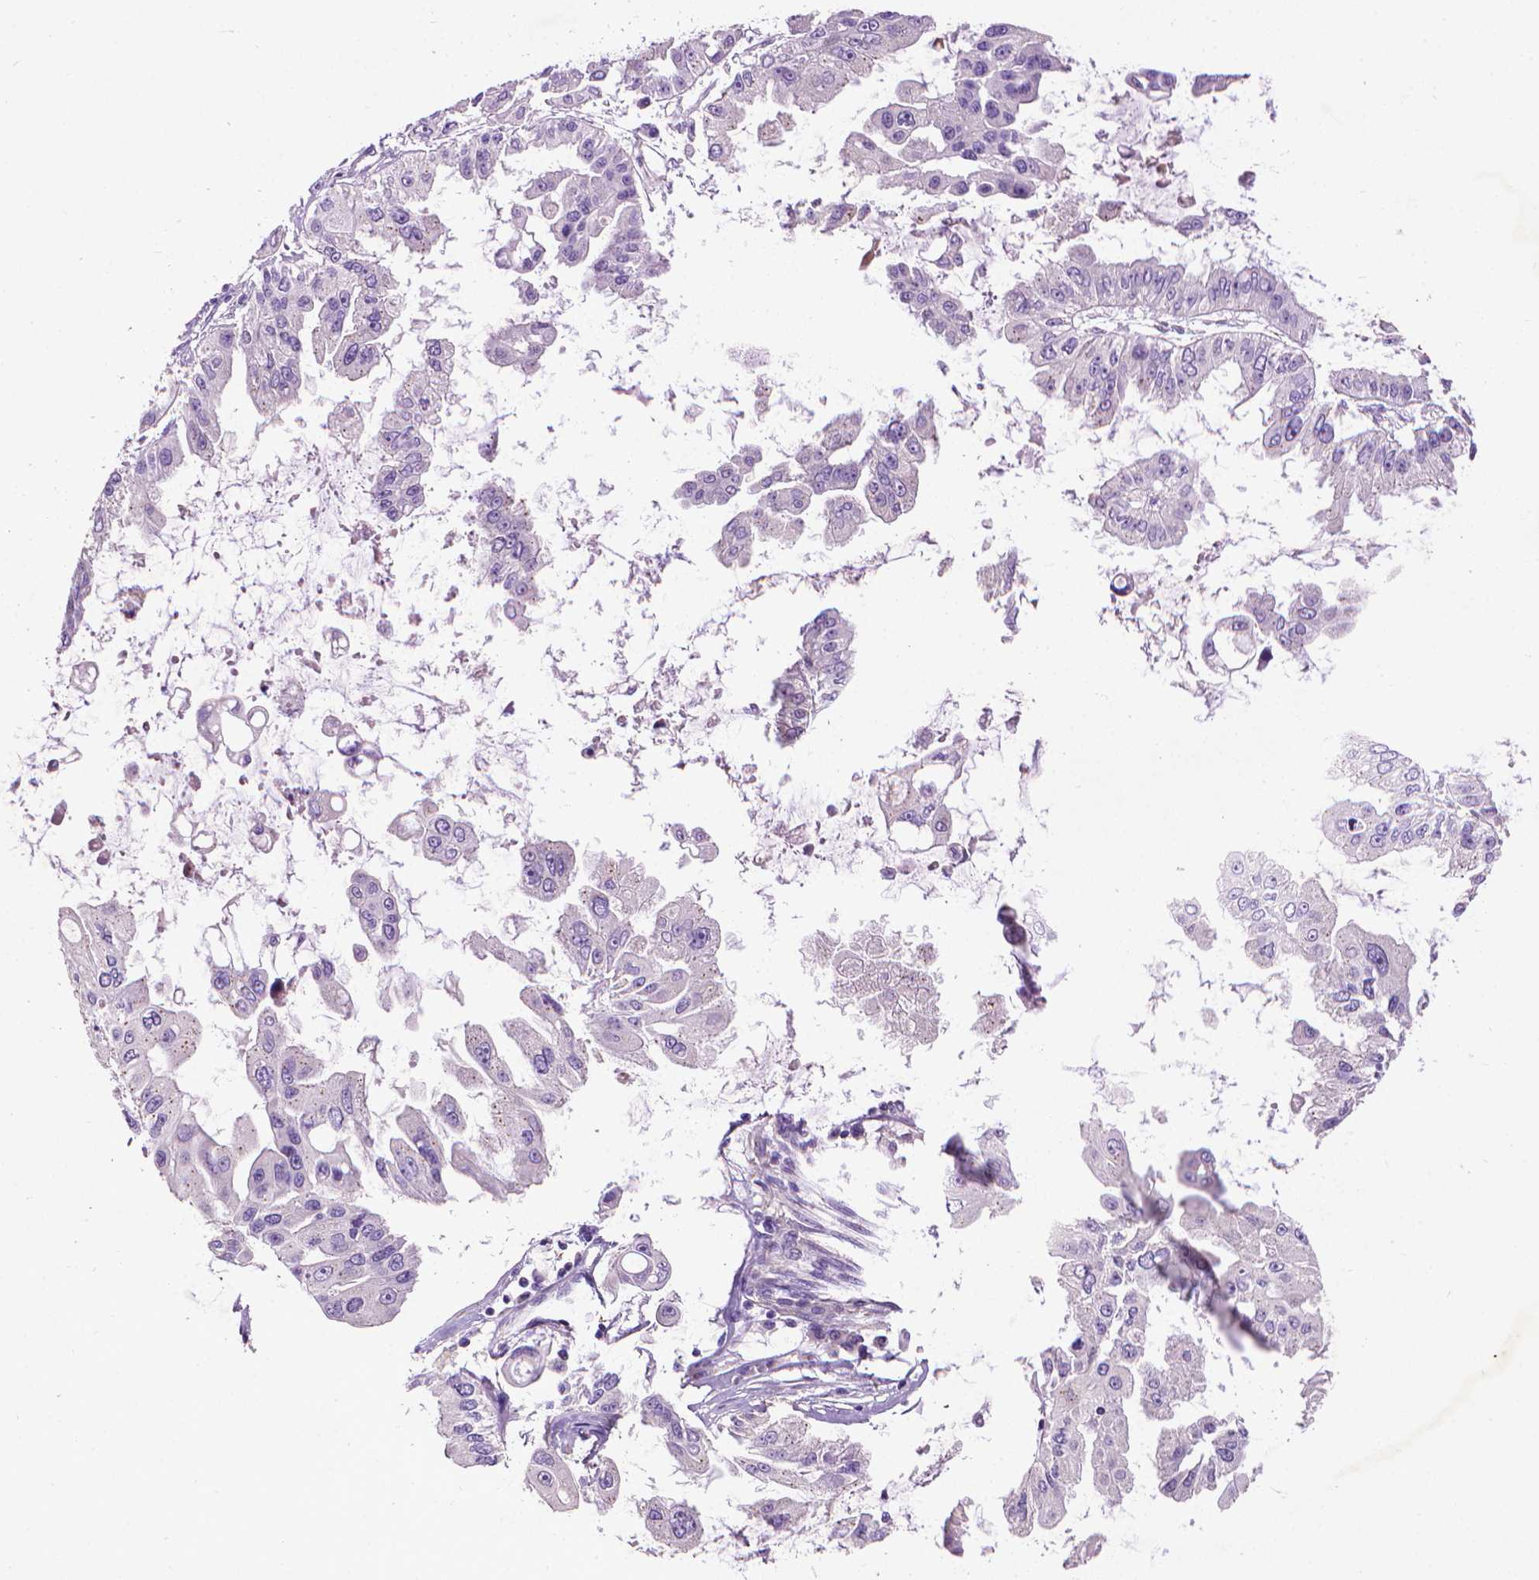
{"staining": {"intensity": "negative", "quantity": "none", "location": "none"}, "tissue": "ovarian cancer", "cell_type": "Tumor cells", "image_type": "cancer", "snomed": [{"axis": "morphology", "description": "Cystadenocarcinoma, serous, NOS"}, {"axis": "topography", "description": "Ovary"}], "caption": "High power microscopy histopathology image of an immunohistochemistry micrograph of serous cystadenocarcinoma (ovarian), revealing no significant staining in tumor cells.", "gene": "AQP10", "patient": {"sex": "female", "age": 56}}